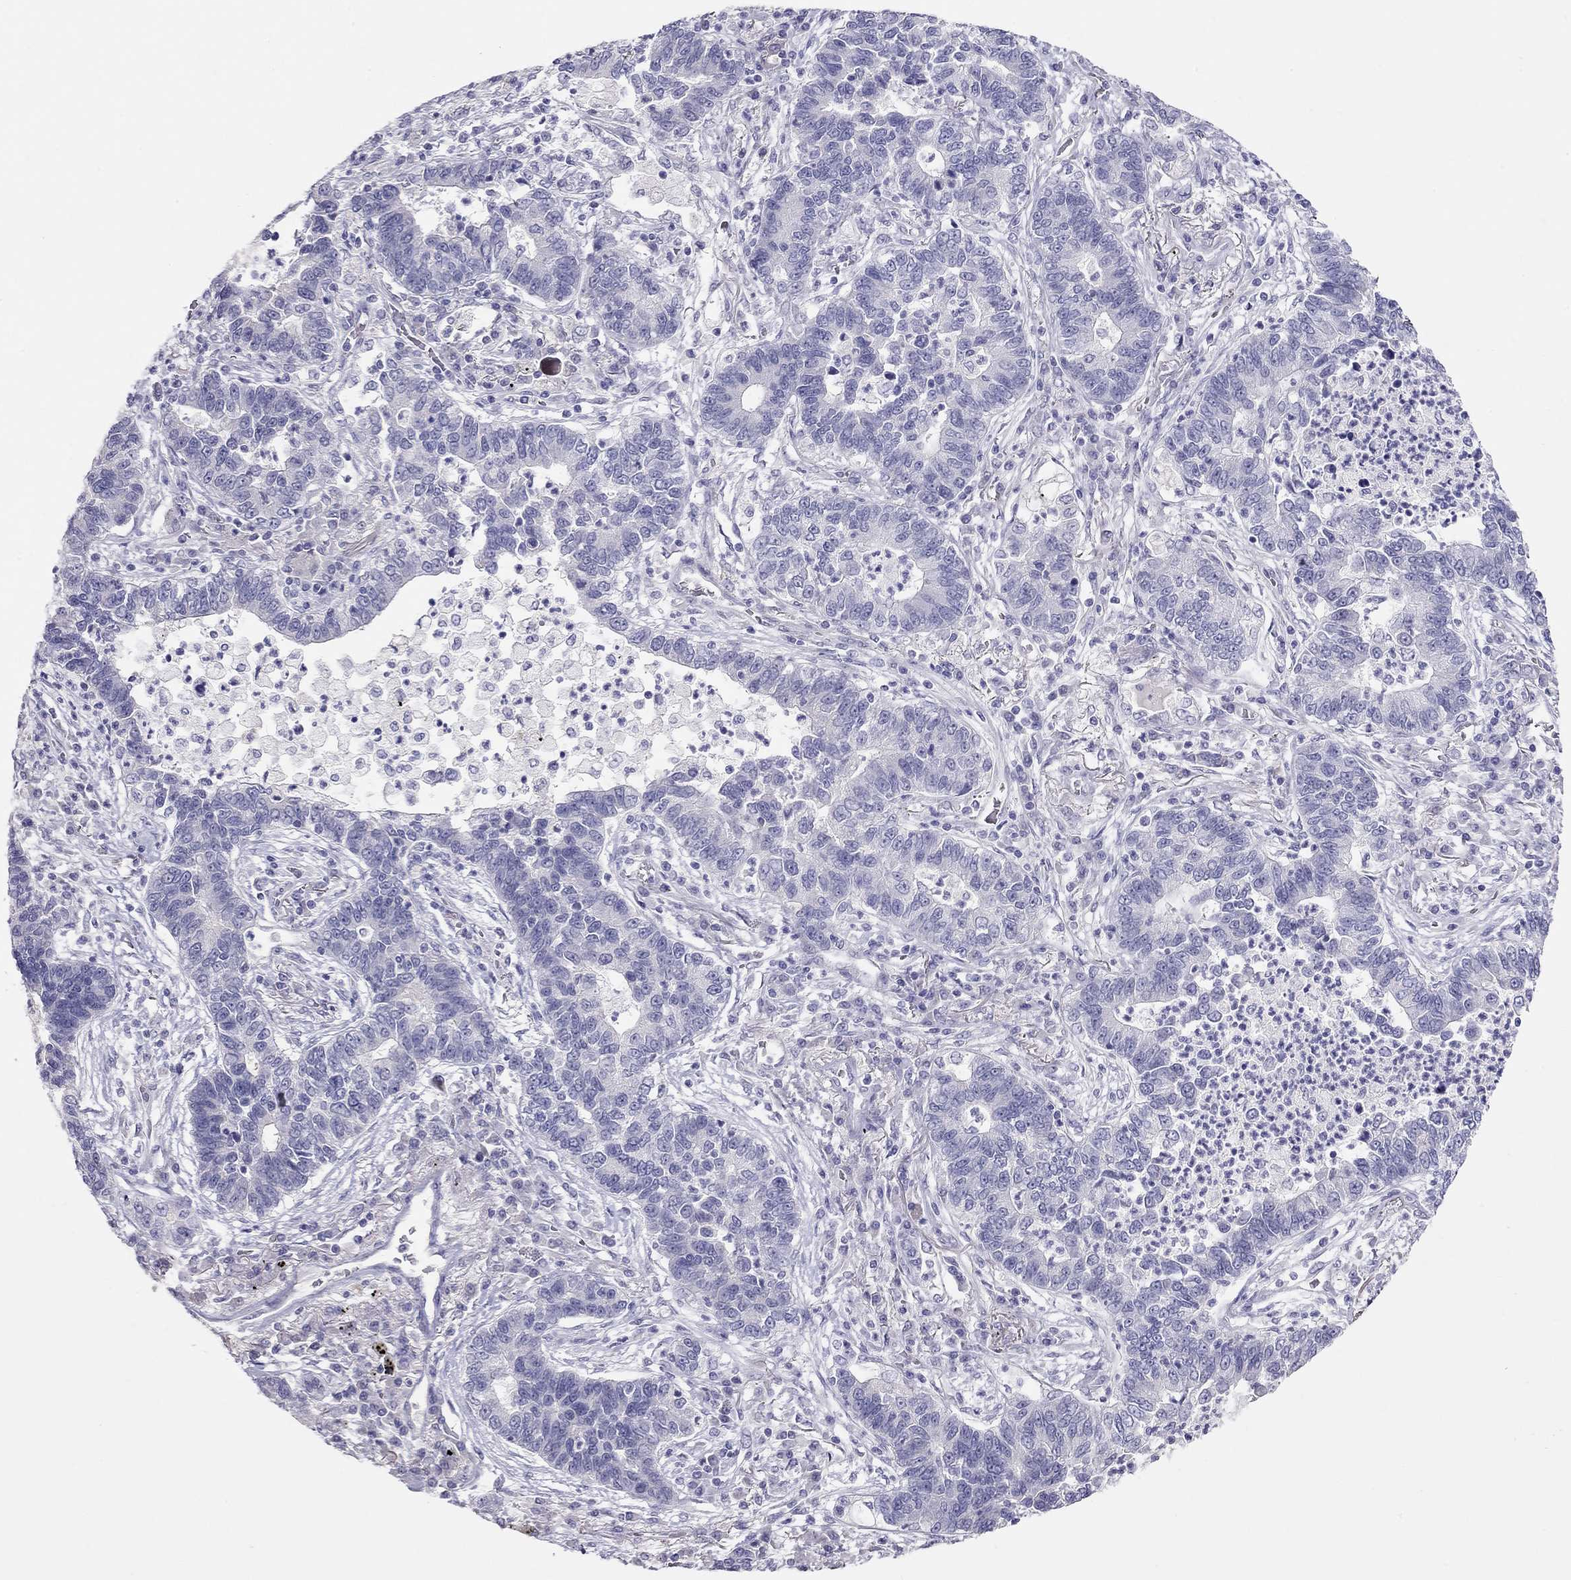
{"staining": {"intensity": "negative", "quantity": "none", "location": "none"}, "tissue": "lung cancer", "cell_type": "Tumor cells", "image_type": "cancer", "snomed": [{"axis": "morphology", "description": "Adenocarcinoma, NOS"}, {"axis": "topography", "description": "Lung"}], "caption": "IHC of lung adenocarcinoma demonstrates no expression in tumor cells.", "gene": "KCNV2", "patient": {"sex": "female", "age": 57}}